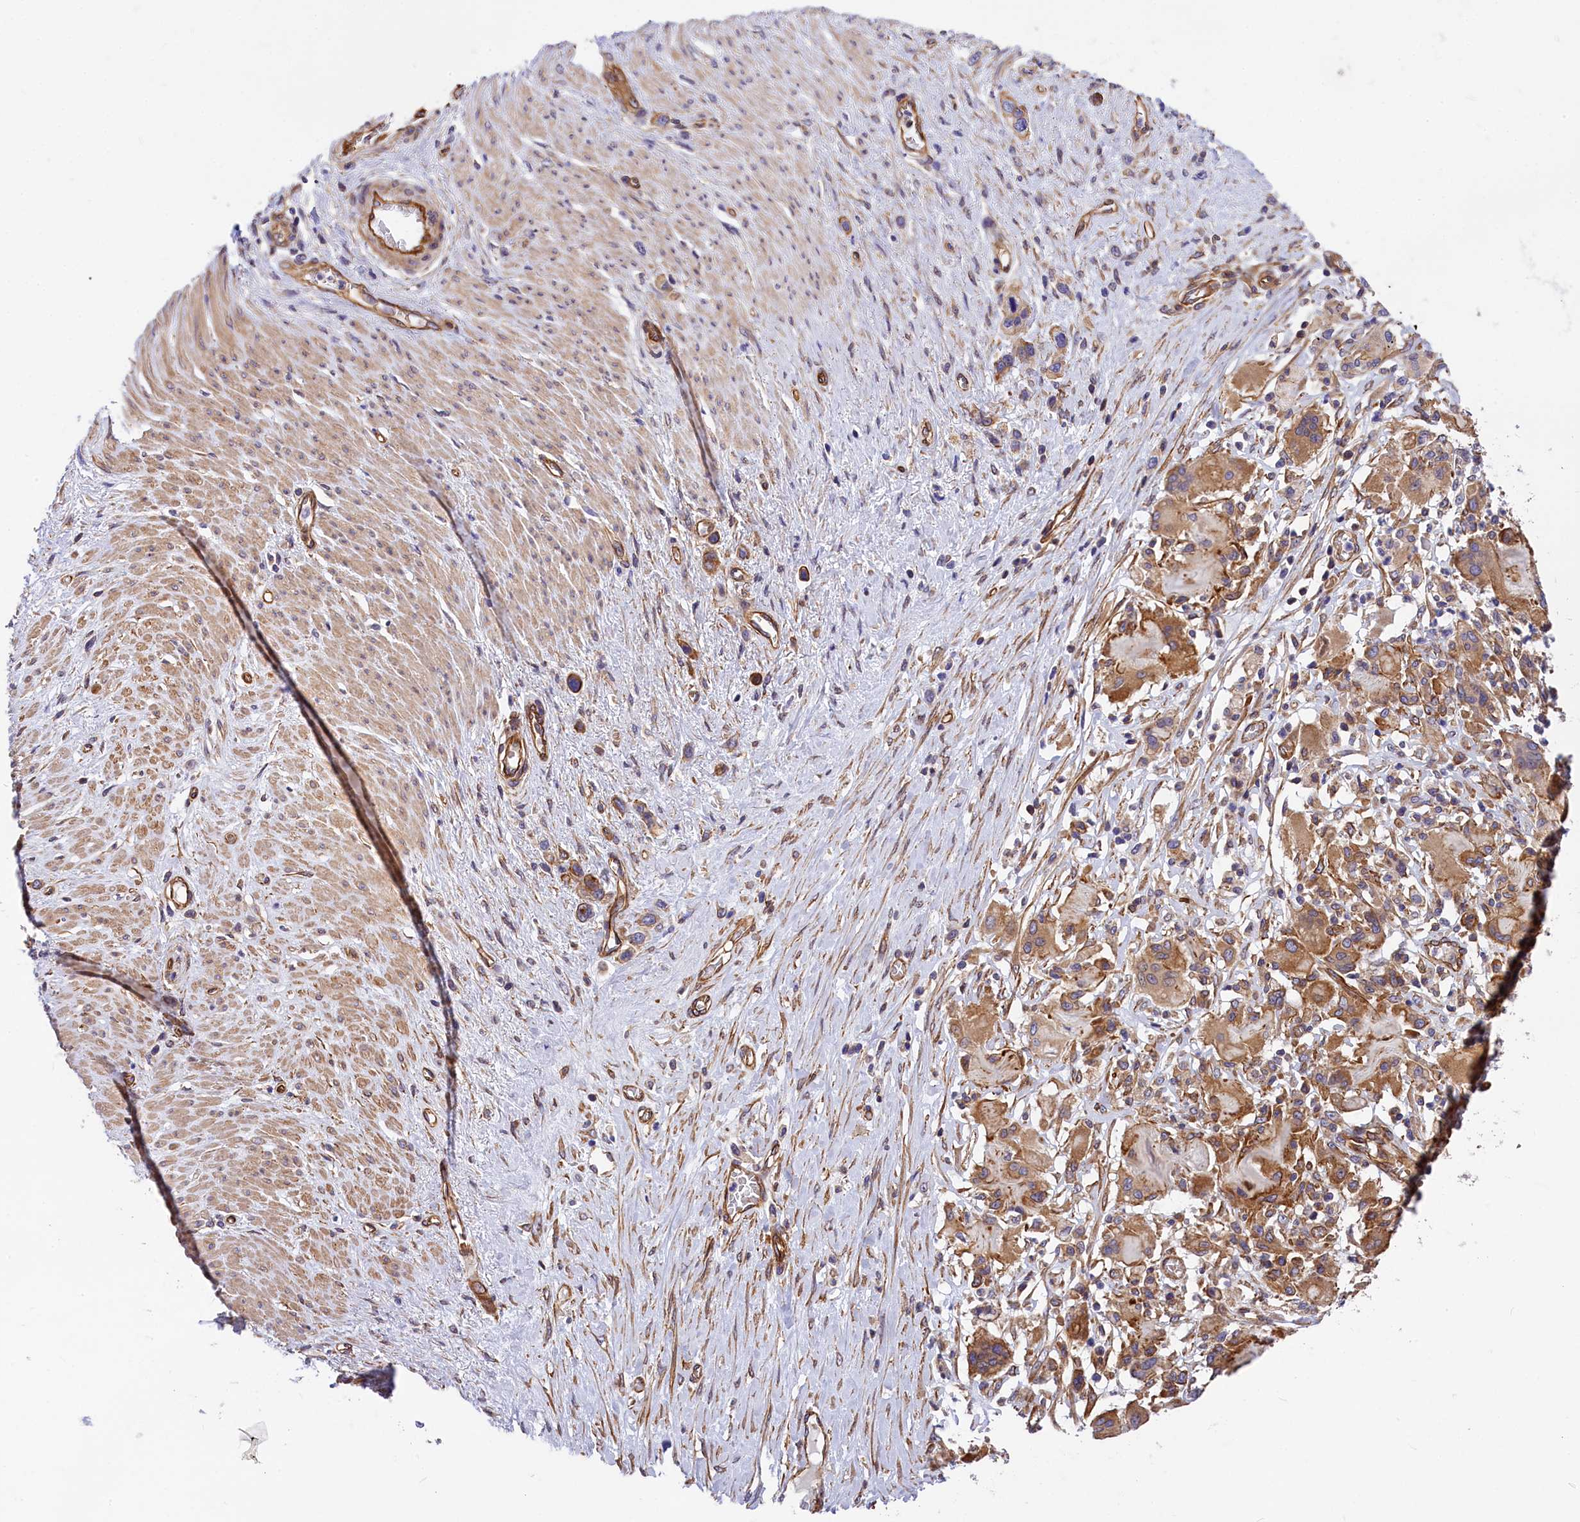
{"staining": {"intensity": "weak", "quantity": "<25%", "location": "cytoplasmic/membranous"}, "tissue": "stomach cancer", "cell_type": "Tumor cells", "image_type": "cancer", "snomed": [{"axis": "morphology", "description": "Adenocarcinoma, NOS"}, {"axis": "morphology", "description": "Adenocarcinoma, High grade"}, {"axis": "topography", "description": "Stomach, upper"}, {"axis": "topography", "description": "Stomach, lower"}], "caption": "A high-resolution image shows immunohistochemistry staining of stomach cancer, which reveals no significant expression in tumor cells.", "gene": "MED20", "patient": {"sex": "female", "age": 65}}